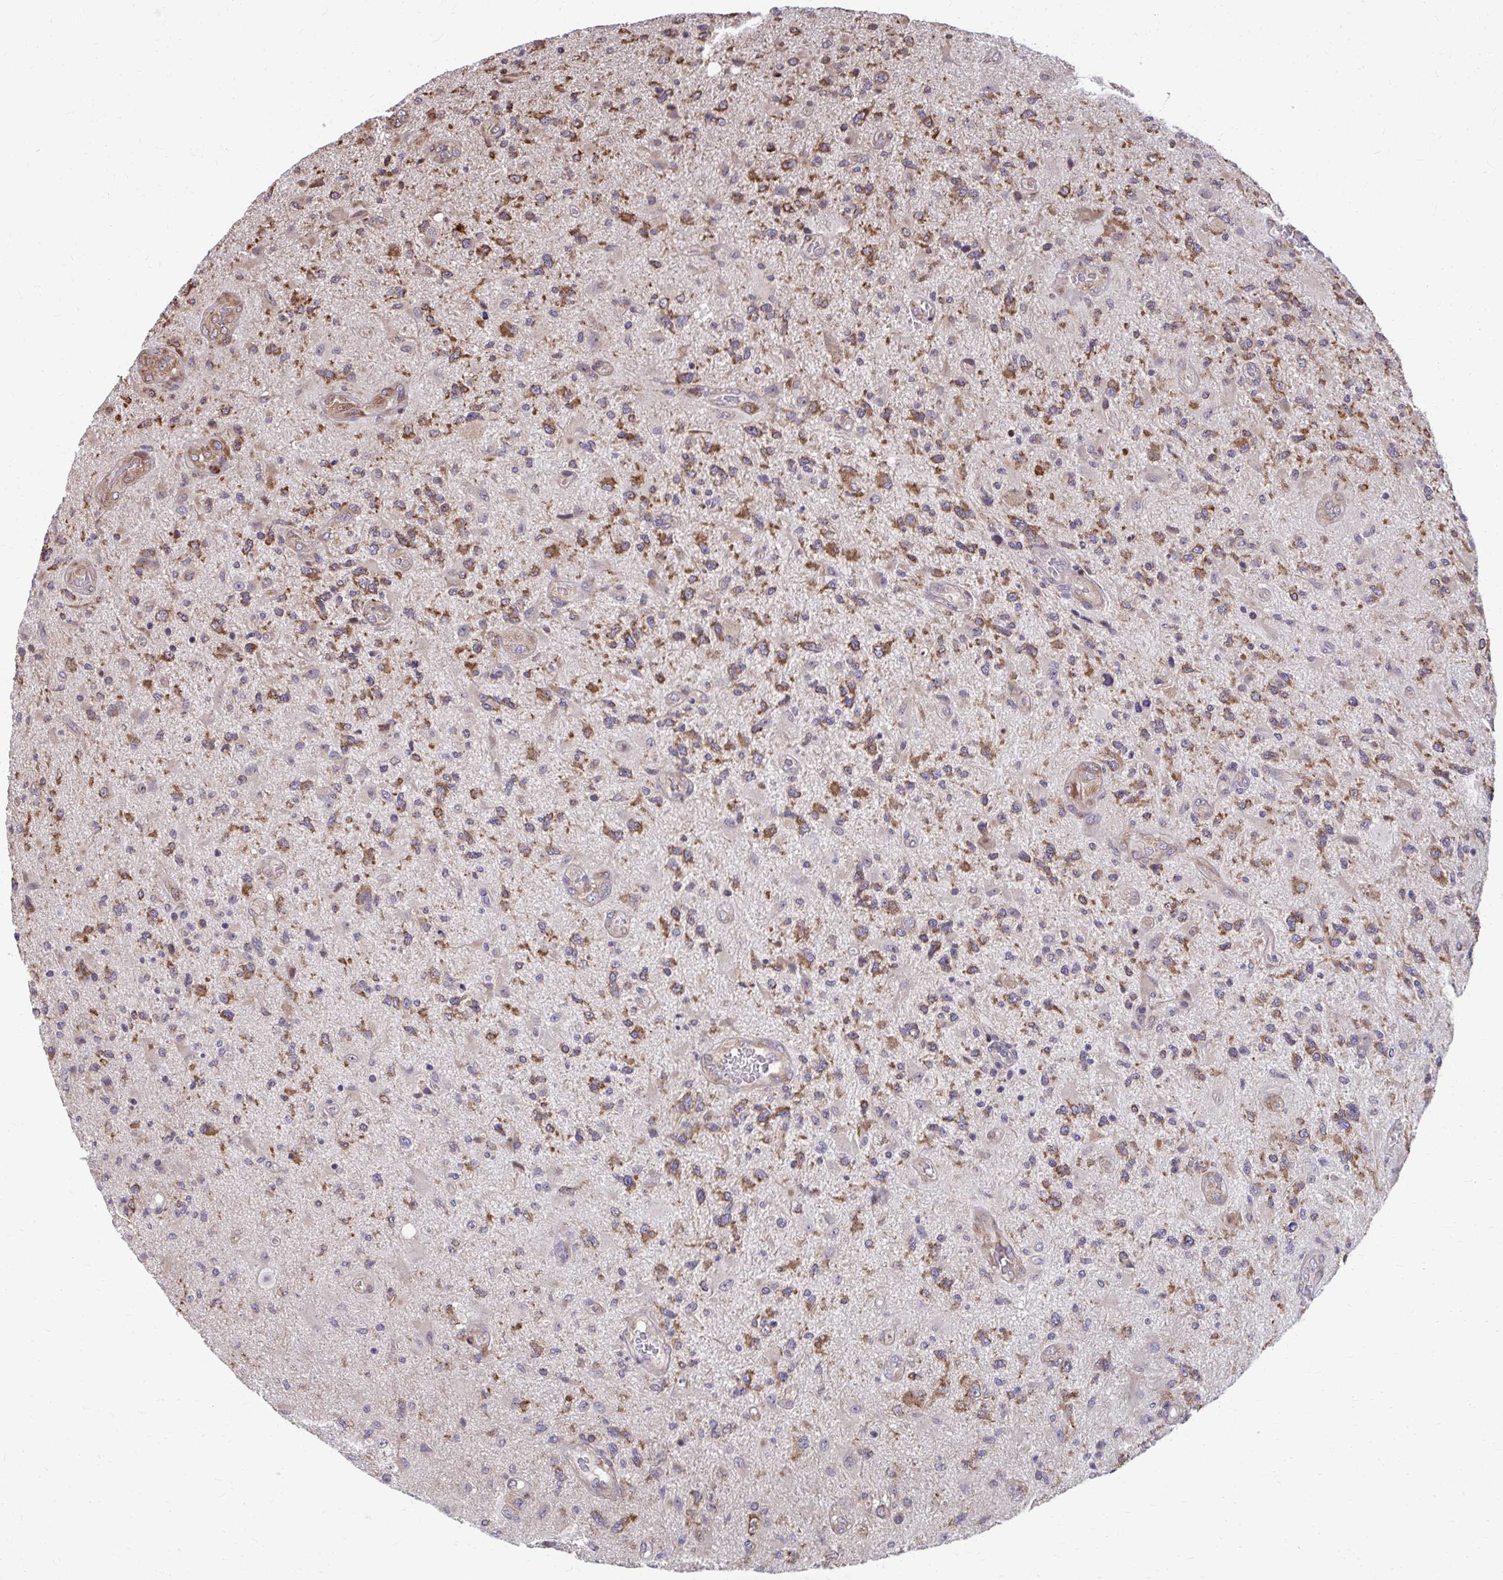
{"staining": {"intensity": "moderate", "quantity": ">75%", "location": "cytoplasmic/membranous"}, "tissue": "glioma", "cell_type": "Tumor cells", "image_type": "cancer", "snomed": [{"axis": "morphology", "description": "Glioma, malignant, High grade"}, {"axis": "topography", "description": "Brain"}], "caption": "A micrograph of glioma stained for a protein displays moderate cytoplasmic/membranous brown staining in tumor cells.", "gene": "ZNF778", "patient": {"sex": "male", "age": 67}}